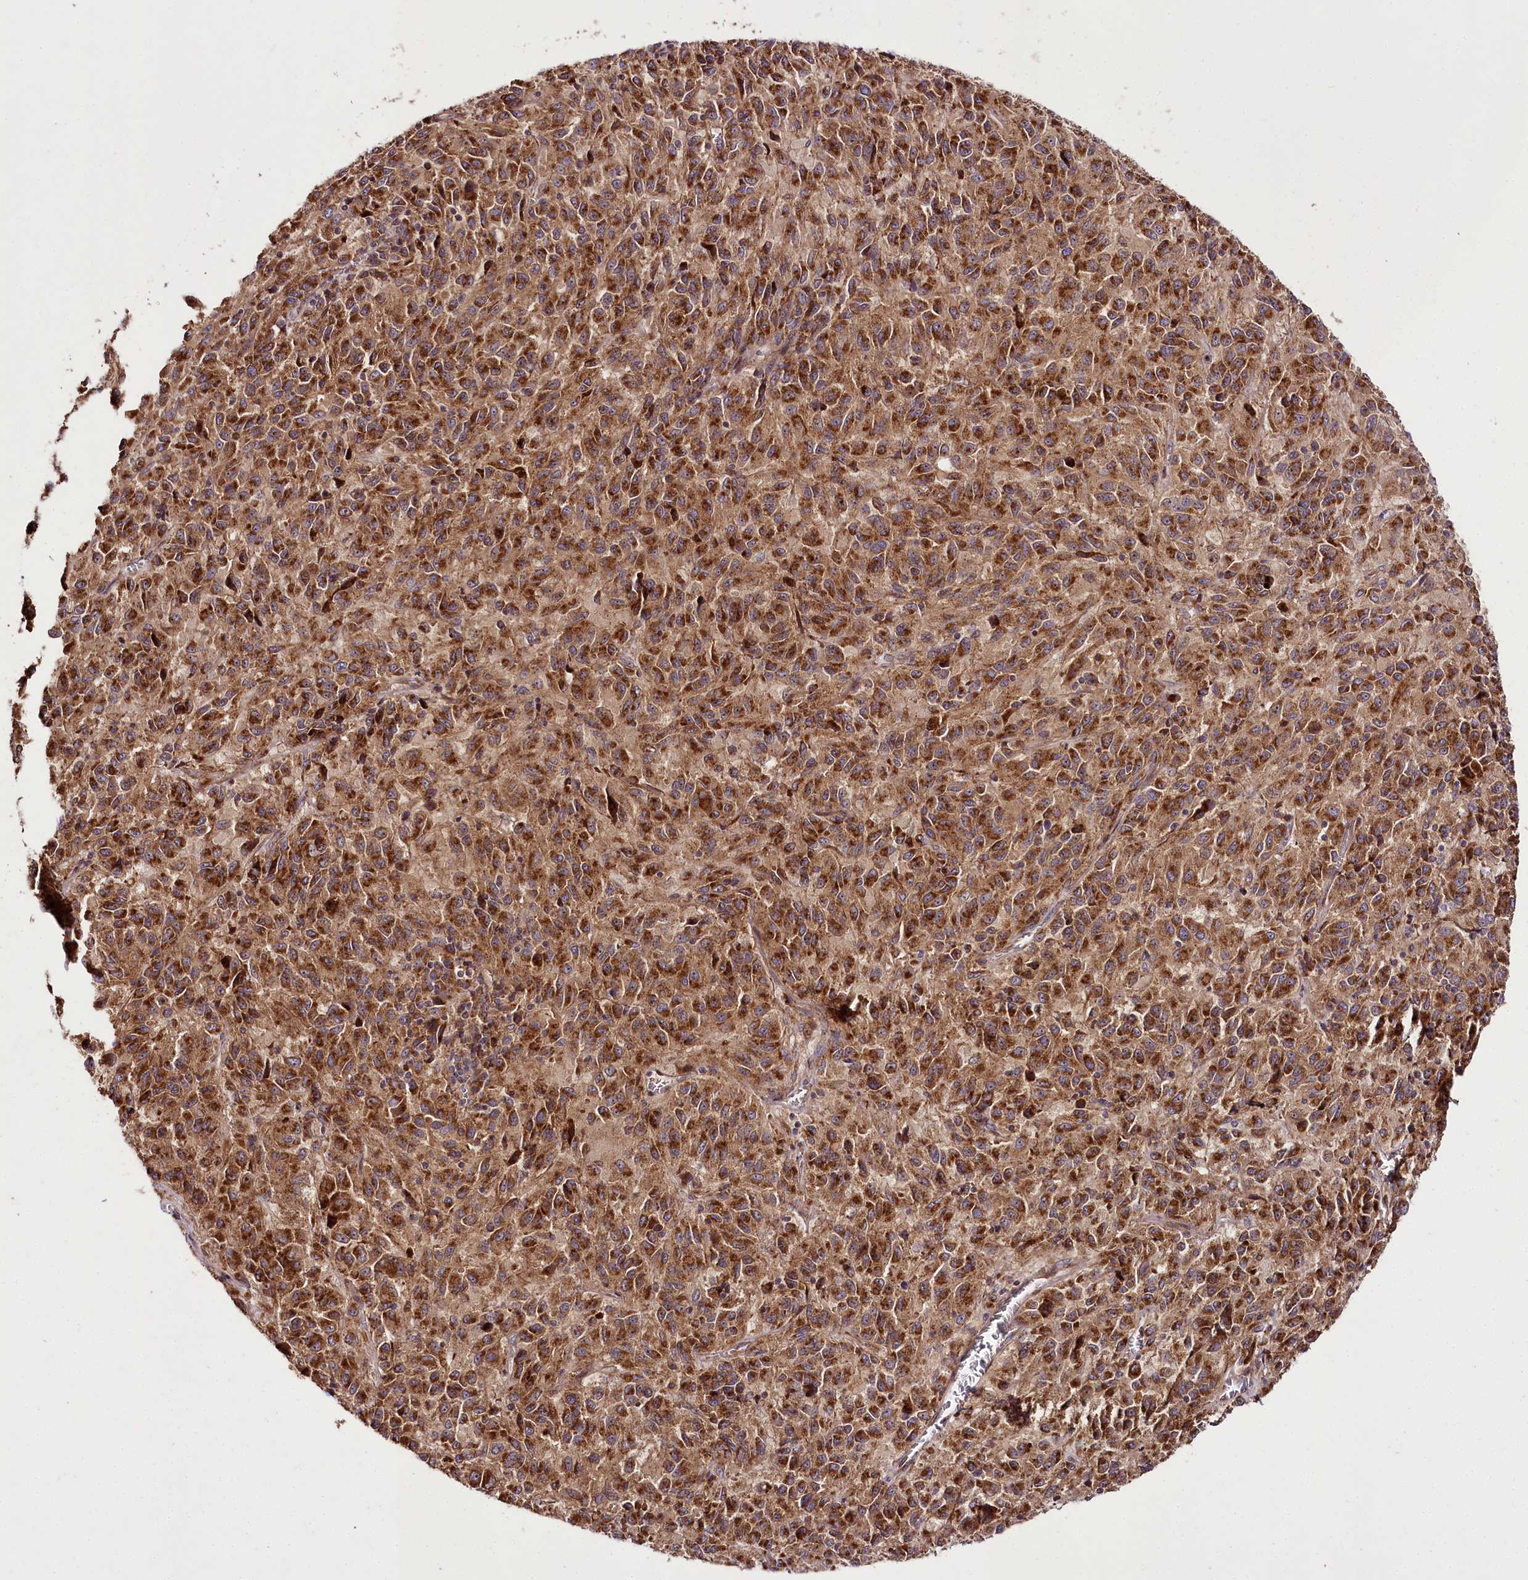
{"staining": {"intensity": "strong", "quantity": ">75%", "location": "cytoplasmic/membranous"}, "tissue": "melanoma", "cell_type": "Tumor cells", "image_type": "cancer", "snomed": [{"axis": "morphology", "description": "Malignant melanoma, Metastatic site"}, {"axis": "topography", "description": "Lung"}], "caption": "The image demonstrates immunohistochemical staining of melanoma. There is strong cytoplasmic/membranous positivity is appreciated in about >75% of tumor cells.", "gene": "RAB7A", "patient": {"sex": "male", "age": 64}}